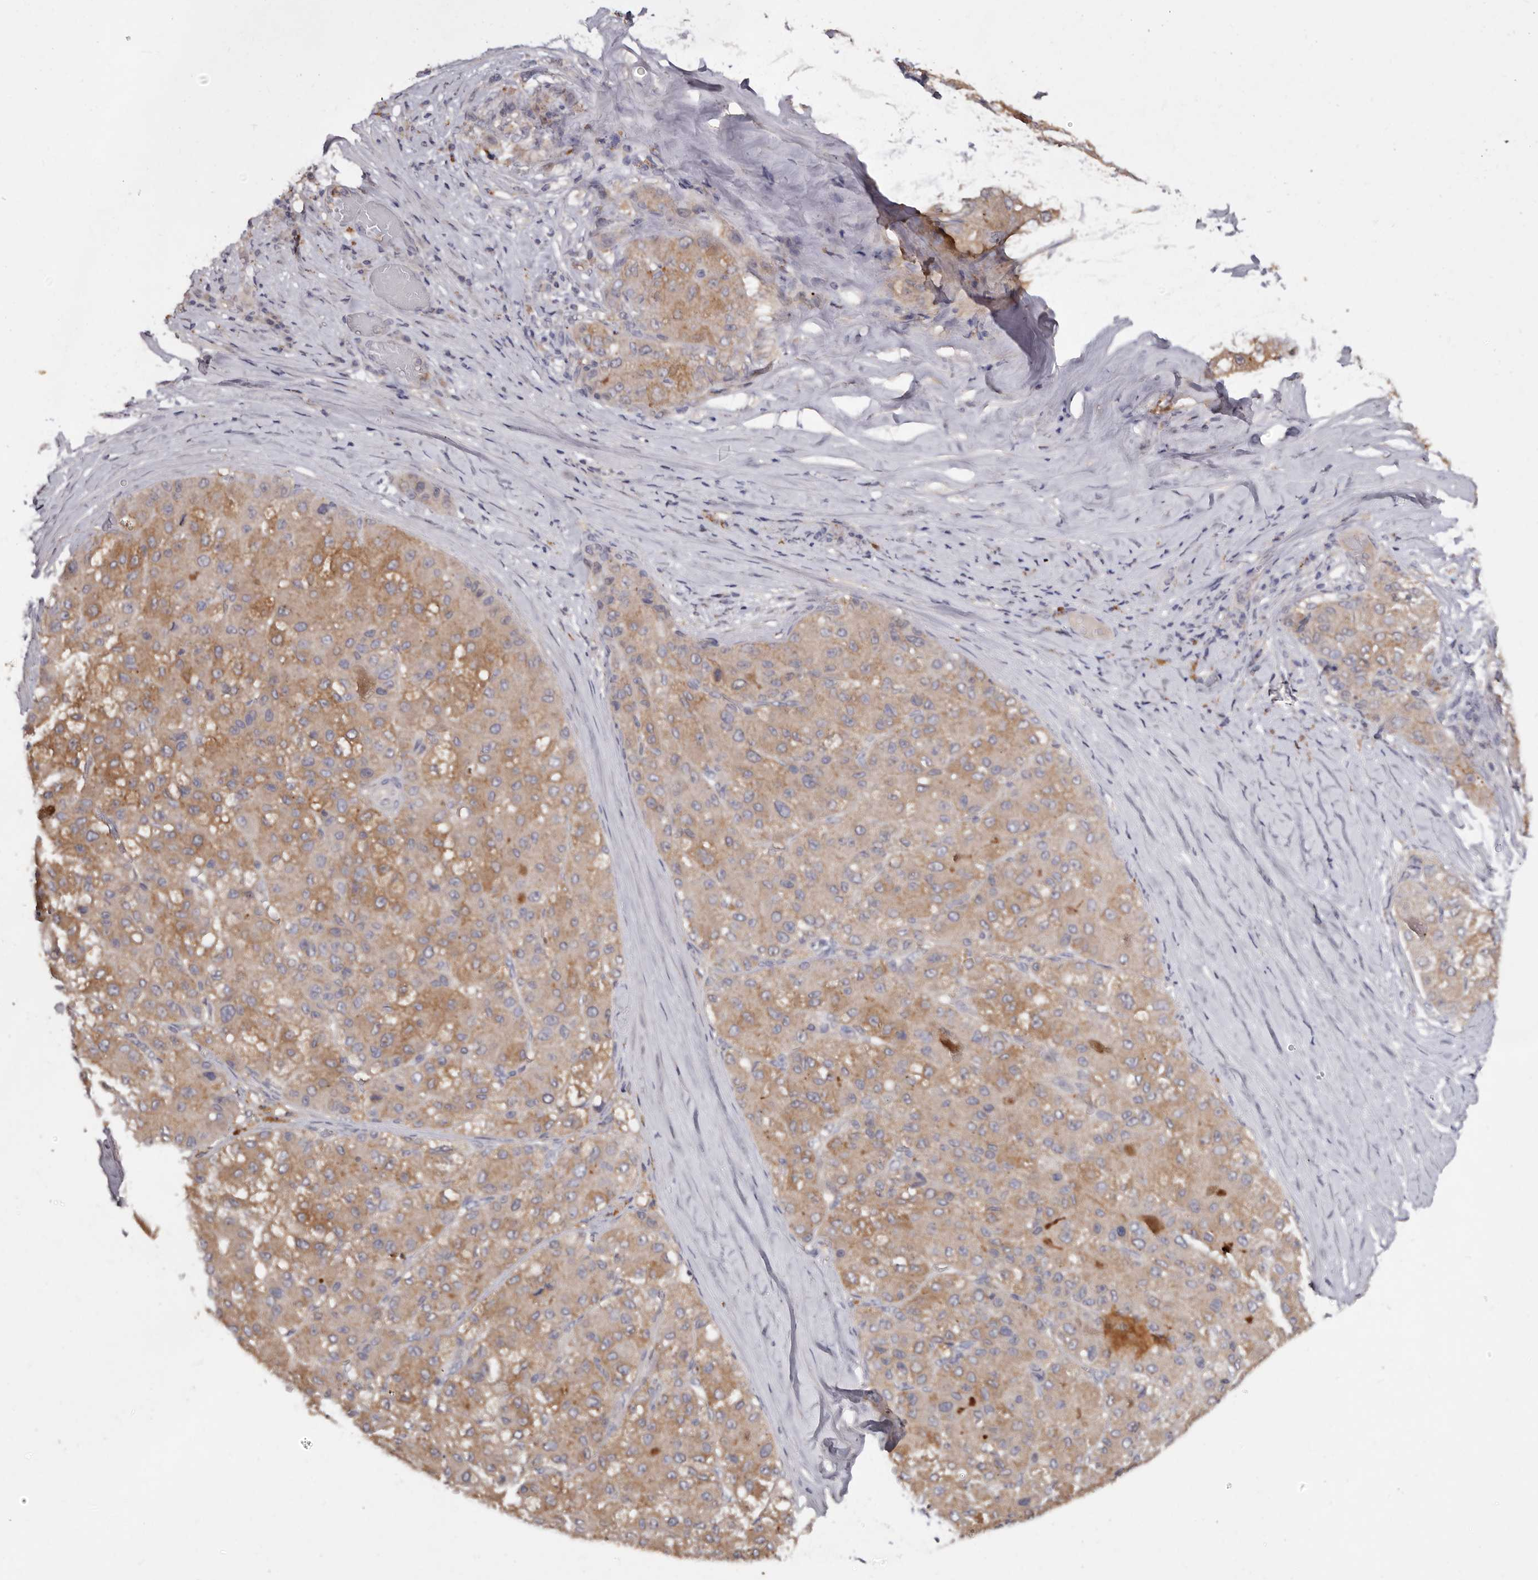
{"staining": {"intensity": "moderate", "quantity": ">75%", "location": "cytoplasmic/membranous"}, "tissue": "liver cancer", "cell_type": "Tumor cells", "image_type": "cancer", "snomed": [{"axis": "morphology", "description": "Carcinoma, Hepatocellular, NOS"}, {"axis": "topography", "description": "Liver"}], "caption": "Human liver cancer (hepatocellular carcinoma) stained with a protein marker demonstrates moderate staining in tumor cells.", "gene": "EDEM1", "patient": {"sex": "male", "age": 80}}